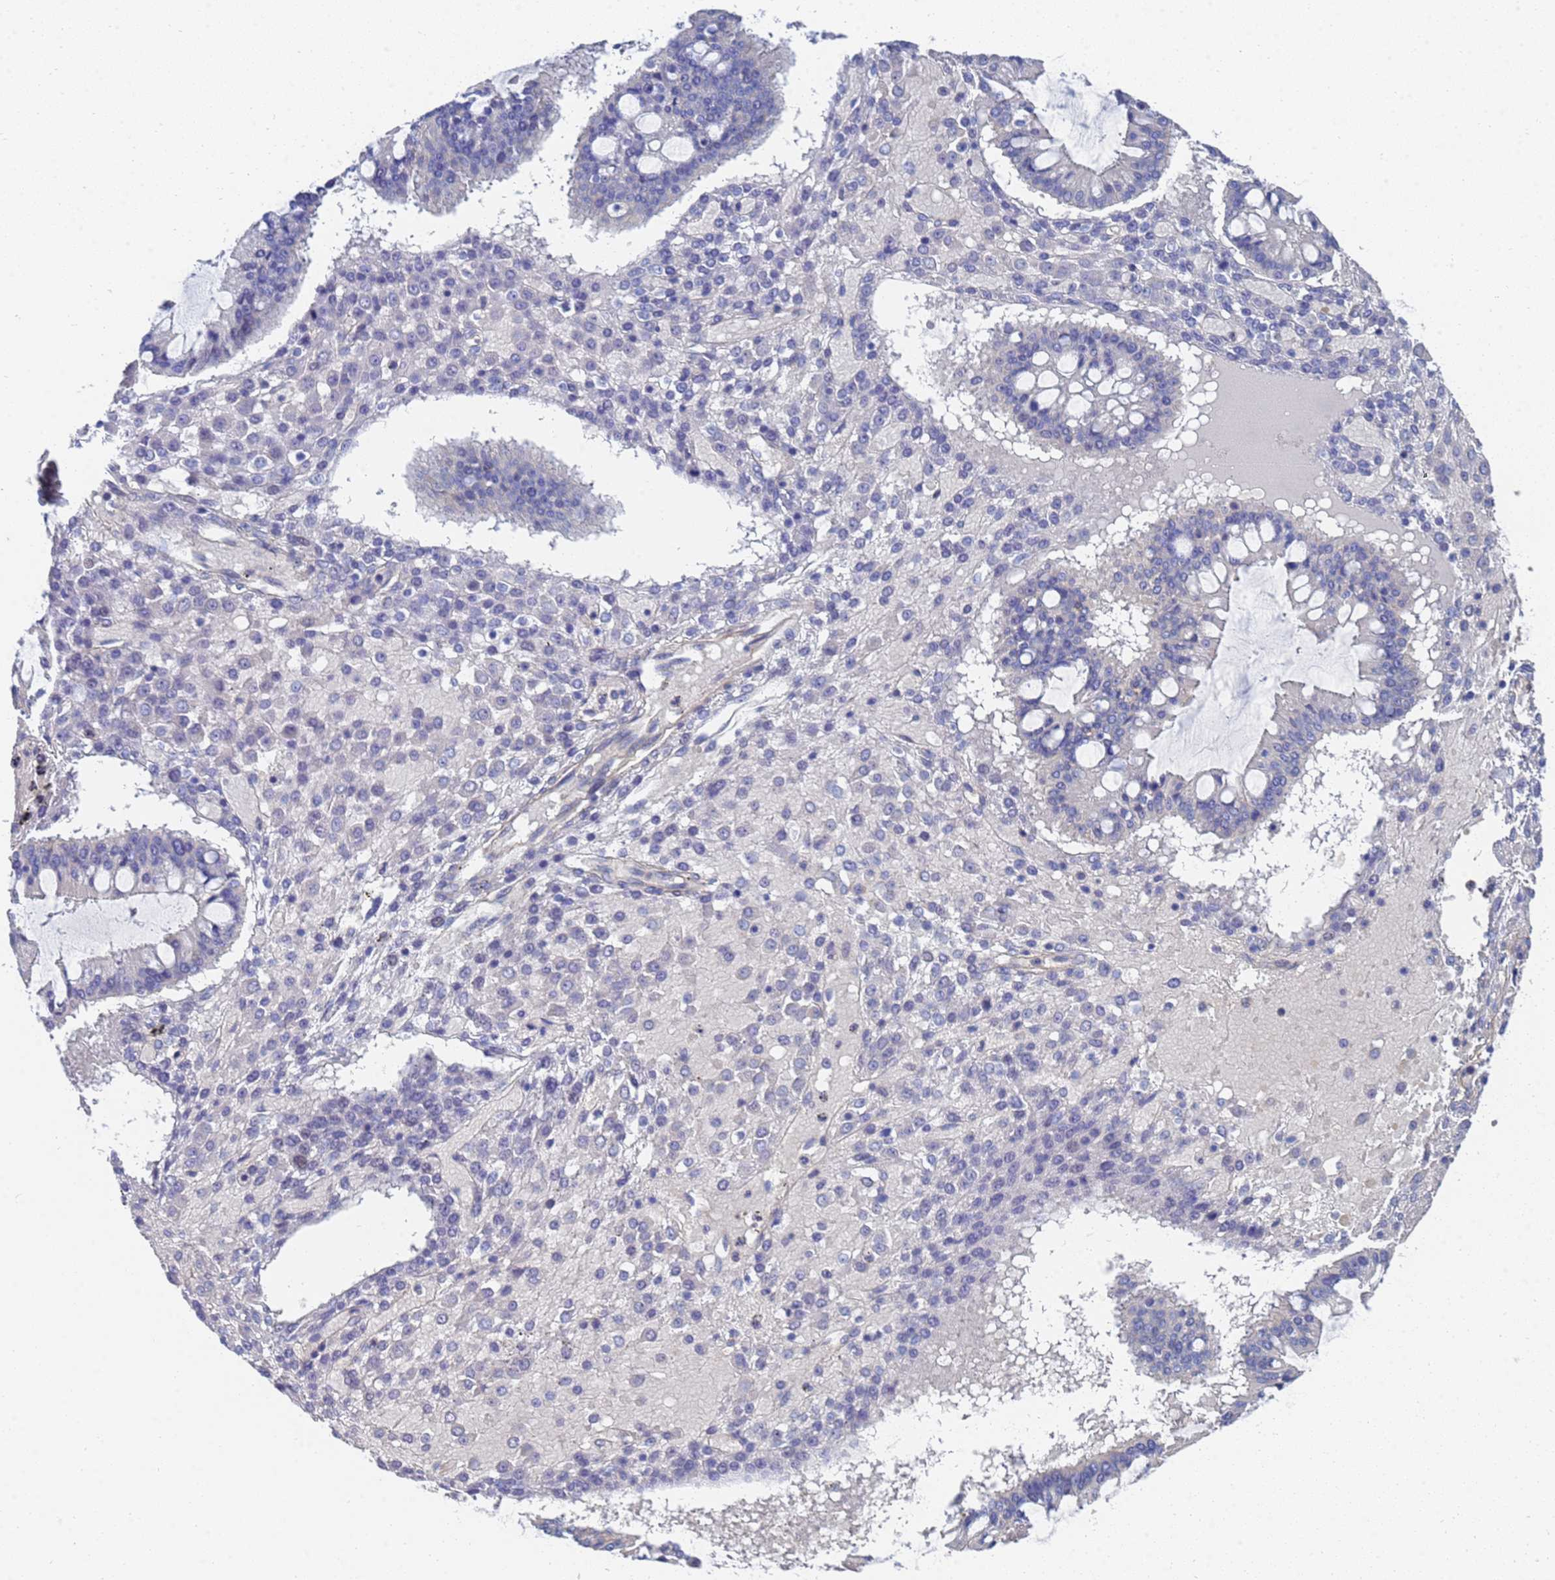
{"staining": {"intensity": "negative", "quantity": "none", "location": "none"}, "tissue": "ovarian cancer", "cell_type": "Tumor cells", "image_type": "cancer", "snomed": [{"axis": "morphology", "description": "Cystadenocarcinoma, mucinous, NOS"}, {"axis": "topography", "description": "Ovary"}], "caption": "An IHC image of ovarian mucinous cystadenocarcinoma is shown. There is no staining in tumor cells of ovarian mucinous cystadenocarcinoma.", "gene": "LBX2", "patient": {"sex": "female", "age": 73}}